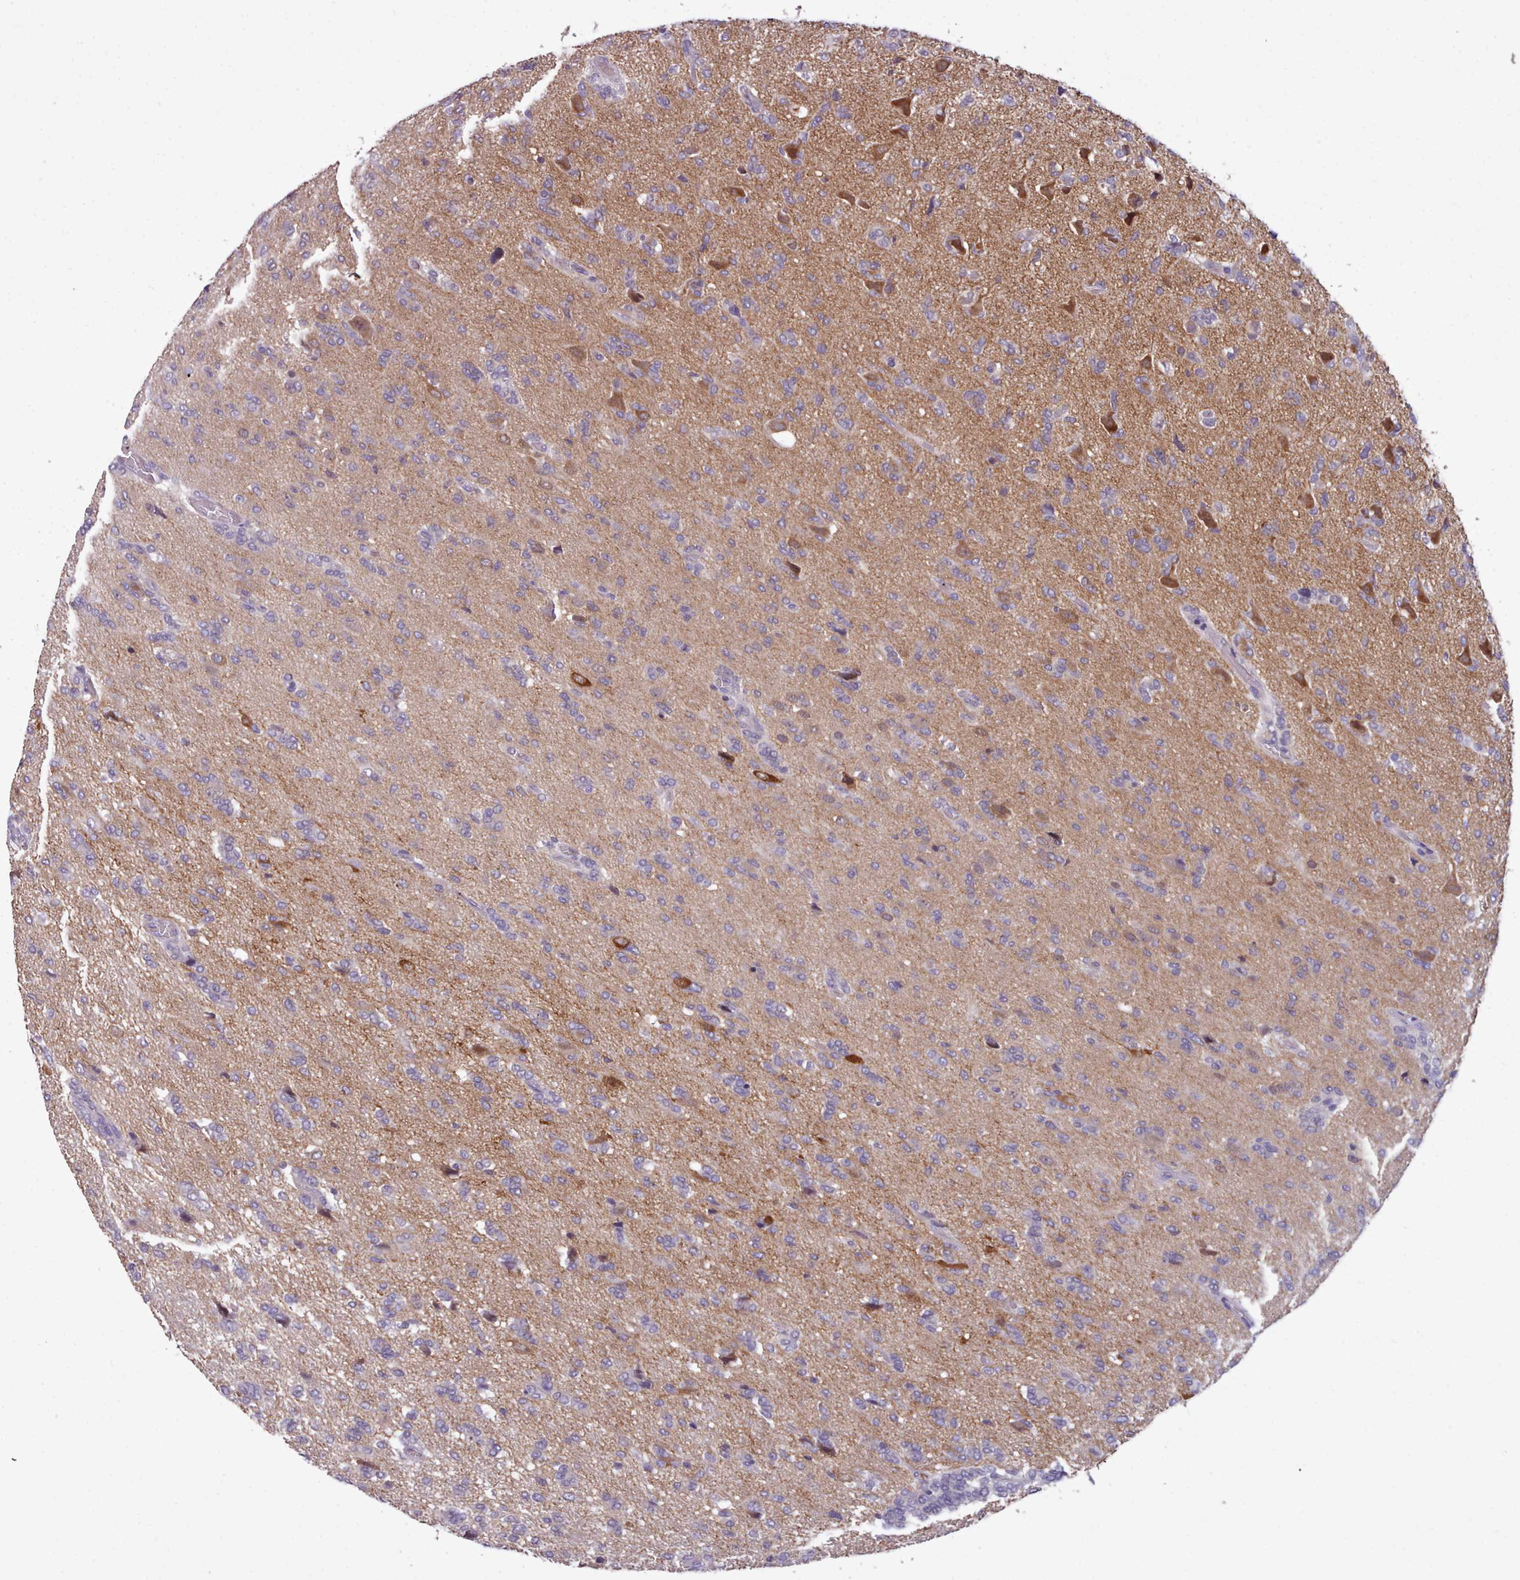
{"staining": {"intensity": "negative", "quantity": "none", "location": "none"}, "tissue": "glioma", "cell_type": "Tumor cells", "image_type": "cancer", "snomed": [{"axis": "morphology", "description": "Glioma, malignant, High grade"}, {"axis": "topography", "description": "Brain"}], "caption": "Immunohistochemistry photomicrograph of human malignant high-grade glioma stained for a protein (brown), which displays no positivity in tumor cells.", "gene": "KCTD16", "patient": {"sex": "female", "age": 59}}